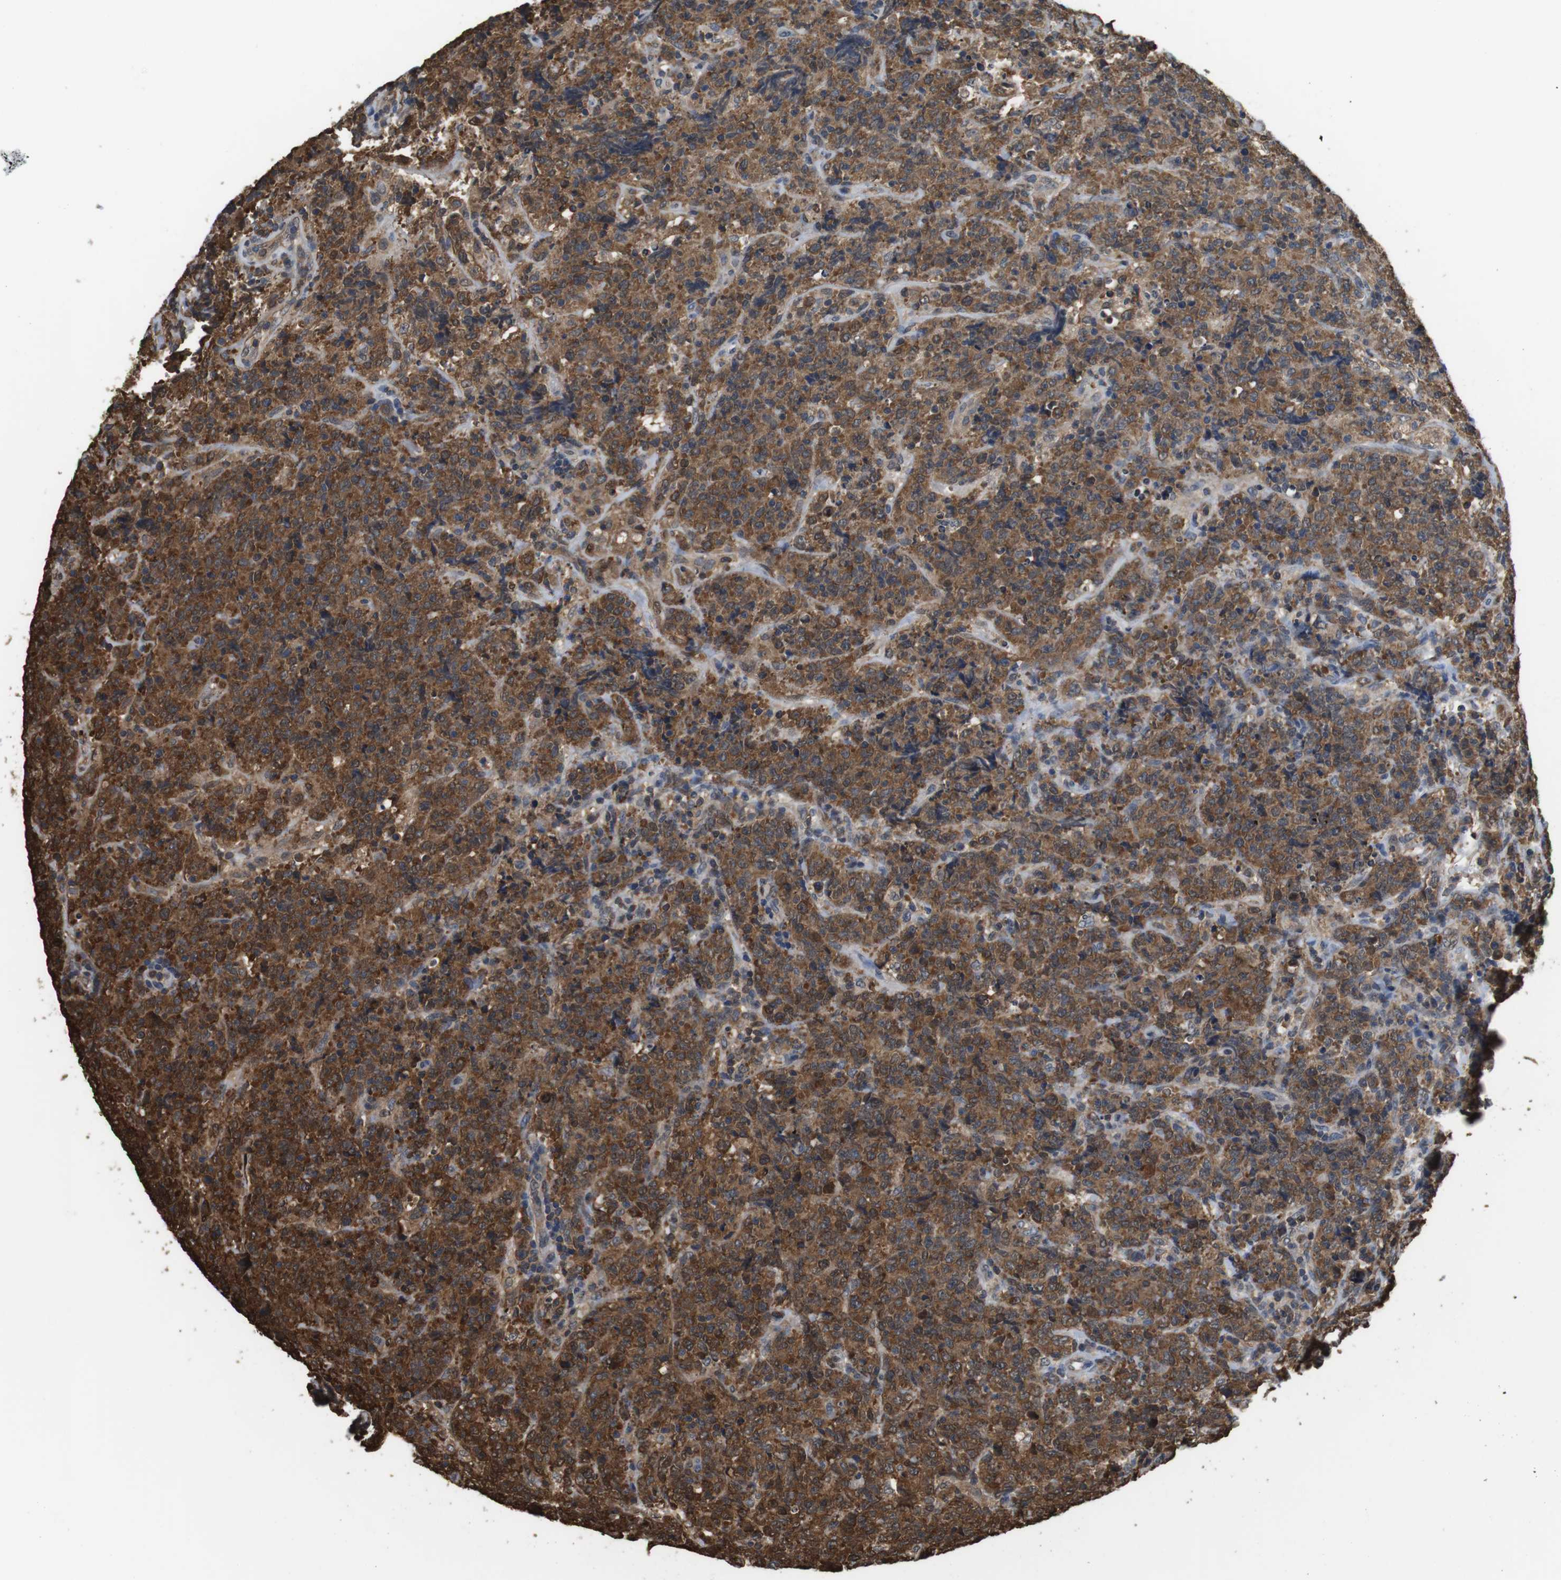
{"staining": {"intensity": "moderate", "quantity": ">75%", "location": "cytoplasmic/membranous"}, "tissue": "lymphoma", "cell_type": "Tumor cells", "image_type": "cancer", "snomed": [{"axis": "morphology", "description": "Malignant lymphoma, non-Hodgkin's type, High grade"}, {"axis": "topography", "description": "Tonsil"}], "caption": "High-magnification brightfield microscopy of lymphoma stained with DAB (3,3'-diaminobenzidine) (brown) and counterstained with hematoxylin (blue). tumor cells exhibit moderate cytoplasmic/membranous expression is appreciated in approximately>75% of cells.", "gene": "LDHA", "patient": {"sex": "female", "age": 36}}